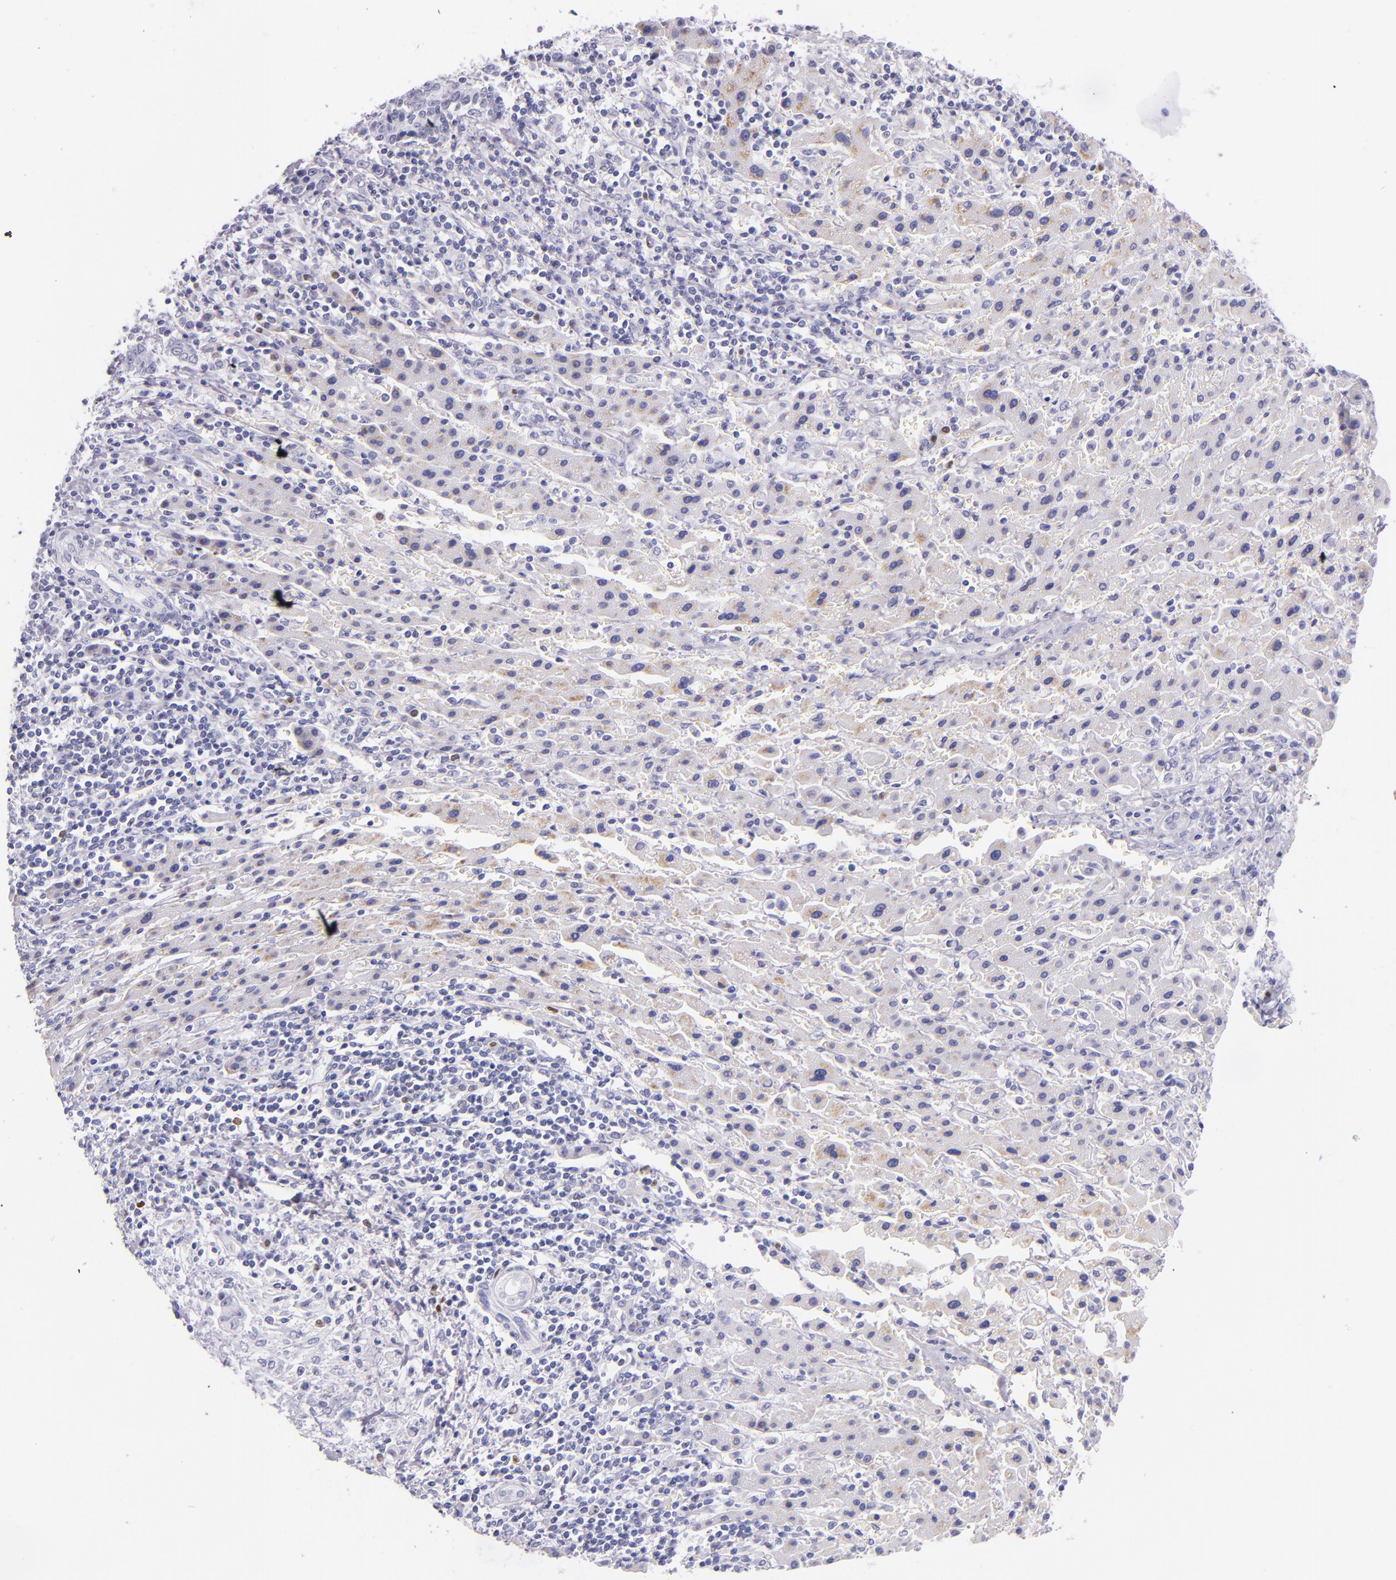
{"staining": {"intensity": "weak", "quantity": "25%-75%", "location": "cytoplasmic/membranous"}, "tissue": "liver cancer", "cell_type": "Tumor cells", "image_type": "cancer", "snomed": [{"axis": "morphology", "description": "Cholangiocarcinoma"}, {"axis": "topography", "description": "Liver"}], "caption": "Approximately 25%-75% of tumor cells in human cholangiocarcinoma (liver) demonstrate weak cytoplasmic/membranous protein expression as visualized by brown immunohistochemical staining.", "gene": "IRF4", "patient": {"sex": "male", "age": 57}}